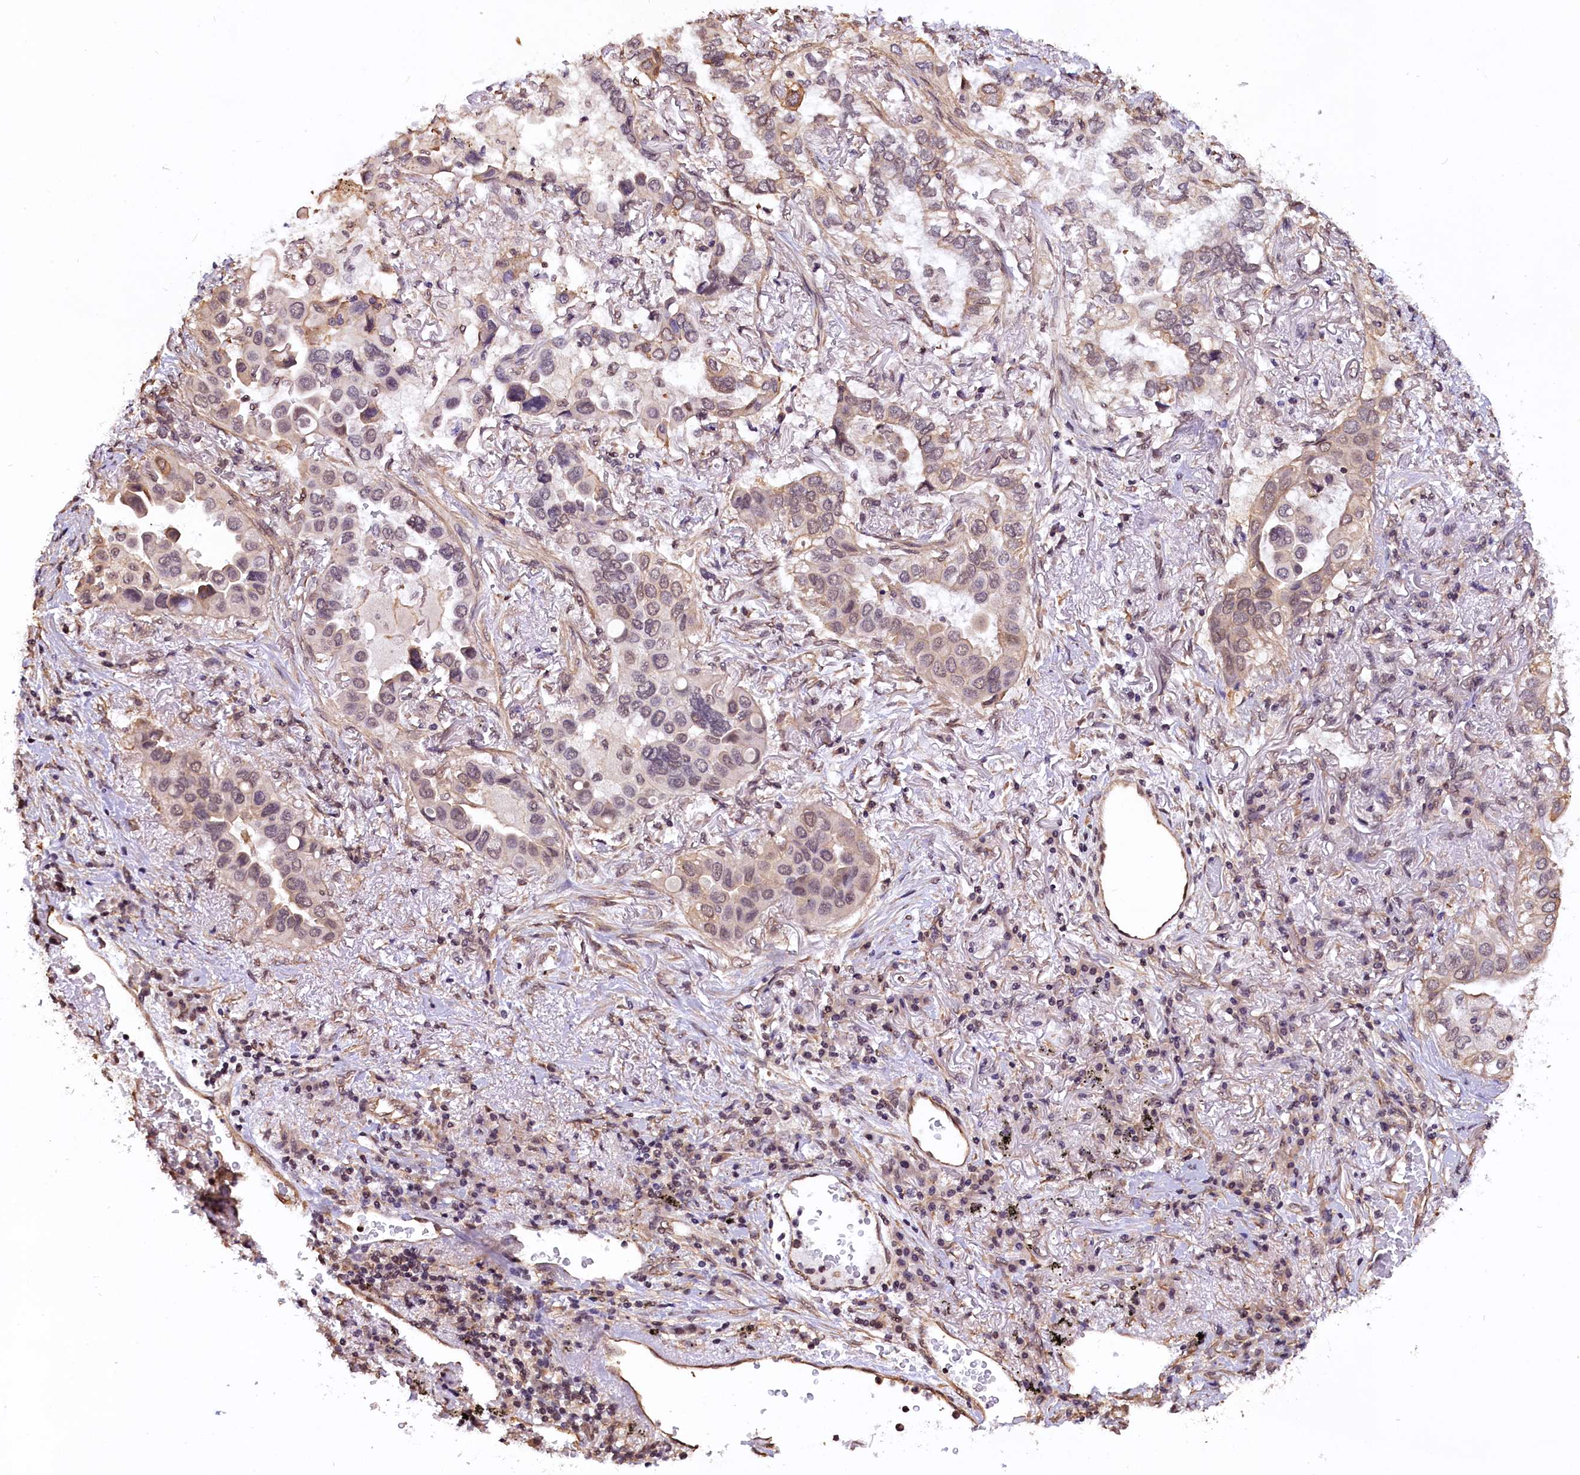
{"staining": {"intensity": "moderate", "quantity": ">75%", "location": "cytoplasmic/membranous,nuclear"}, "tissue": "lung cancer", "cell_type": "Tumor cells", "image_type": "cancer", "snomed": [{"axis": "morphology", "description": "Adenocarcinoma, NOS"}, {"axis": "topography", "description": "Lung"}], "caption": "IHC staining of lung cancer (adenocarcinoma), which reveals medium levels of moderate cytoplasmic/membranous and nuclear staining in about >75% of tumor cells indicating moderate cytoplasmic/membranous and nuclear protein staining. The staining was performed using DAB (brown) for protein detection and nuclei were counterstained in hematoxylin (blue).", "gene": "ZC3H4", "patient": {"sex": "female", "age": 76}}